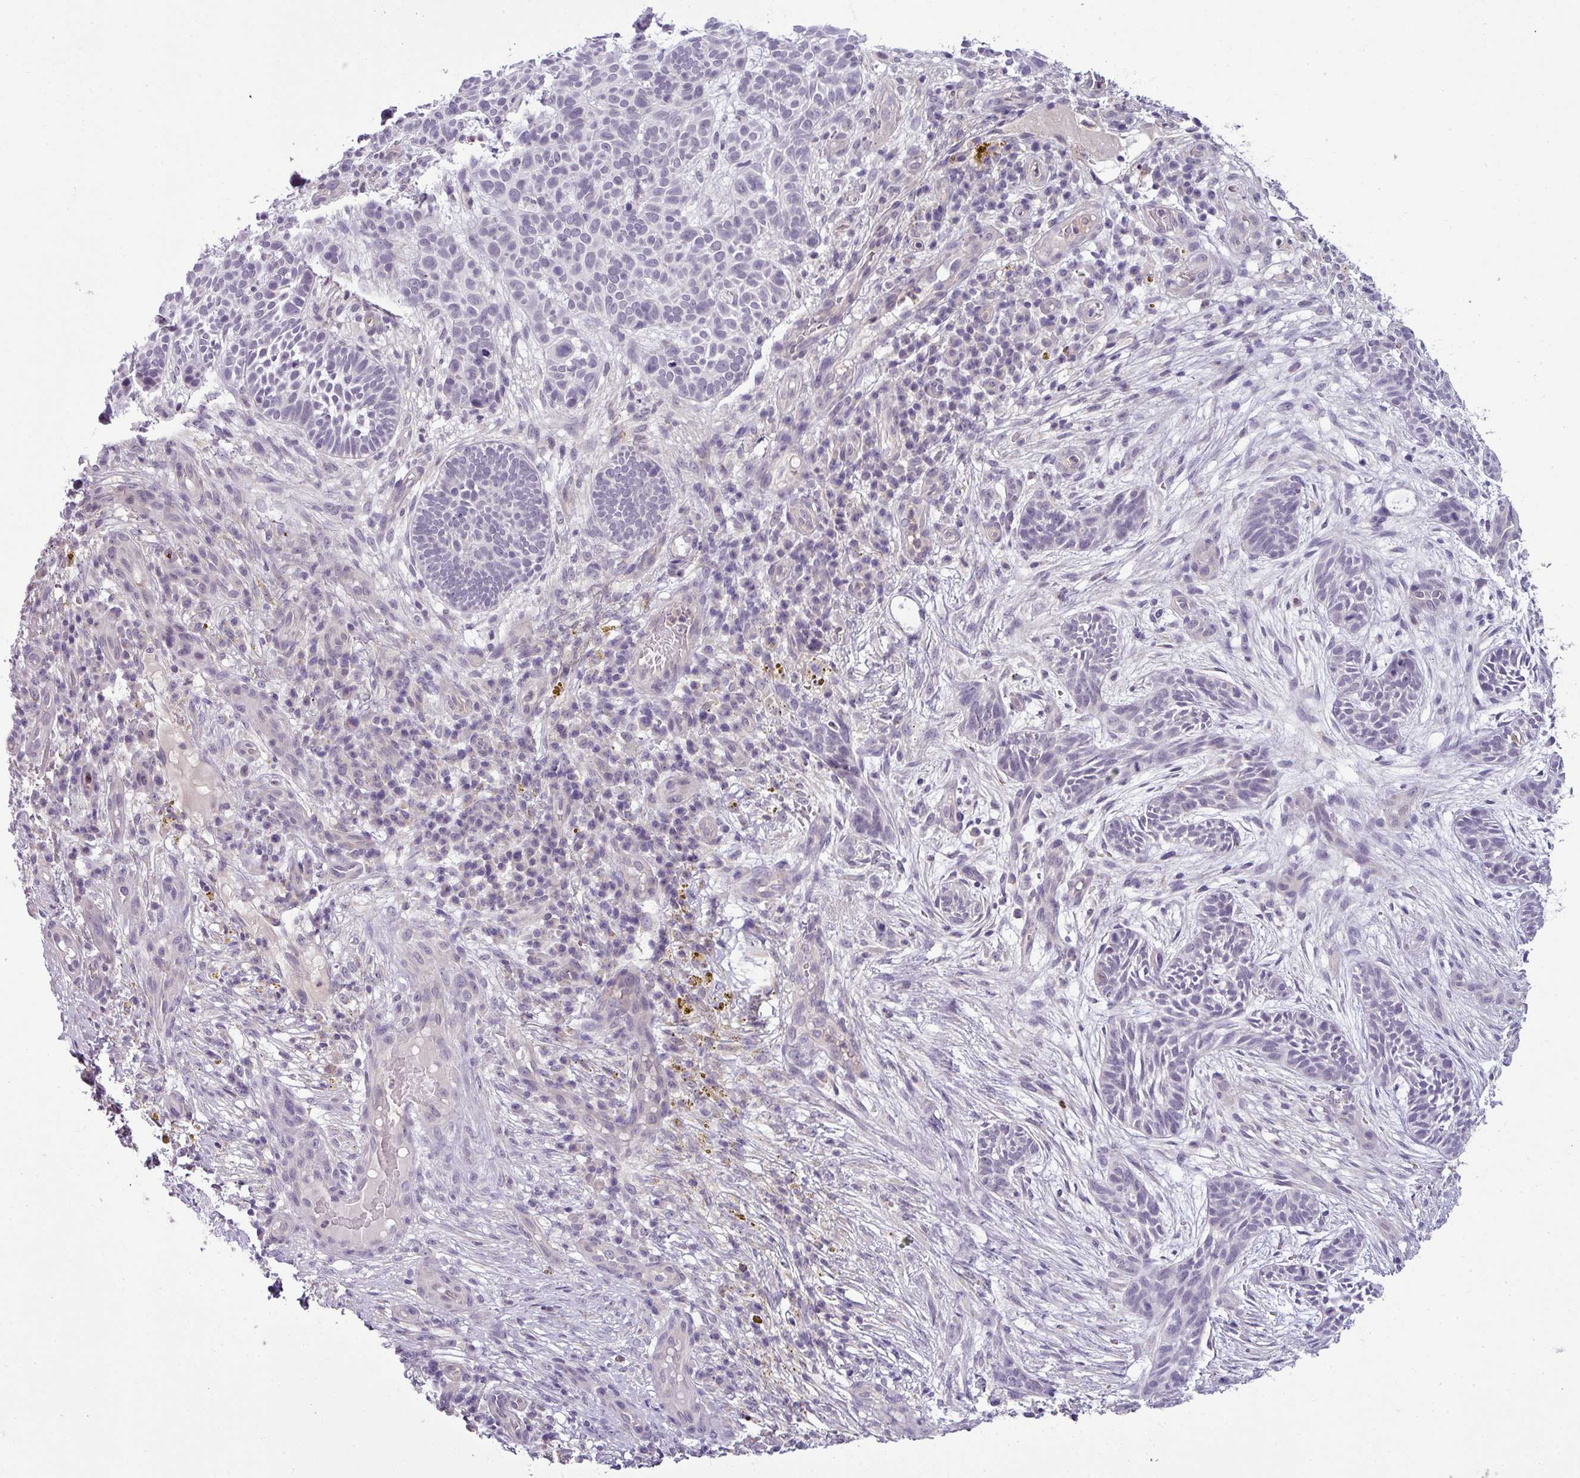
{"staining": {"intensity": "negative", "quantity": "none", "location": "none"}, "tissue": "skin cancer", "cell_type": "Tumor cells", "image_type": "cancer", "snomed": [{"axis": "morphology", "description": "Basal cell carcinoma"}, {"axis": "topography", "description": "Skin"}], "caption": "DAB immunohistochemical staining of human basal cell carcinoma (skin) reveals no significant staining in tumor cells.", "gene": "HBEGF", "patient": {"sex": "male", "age": 89}}